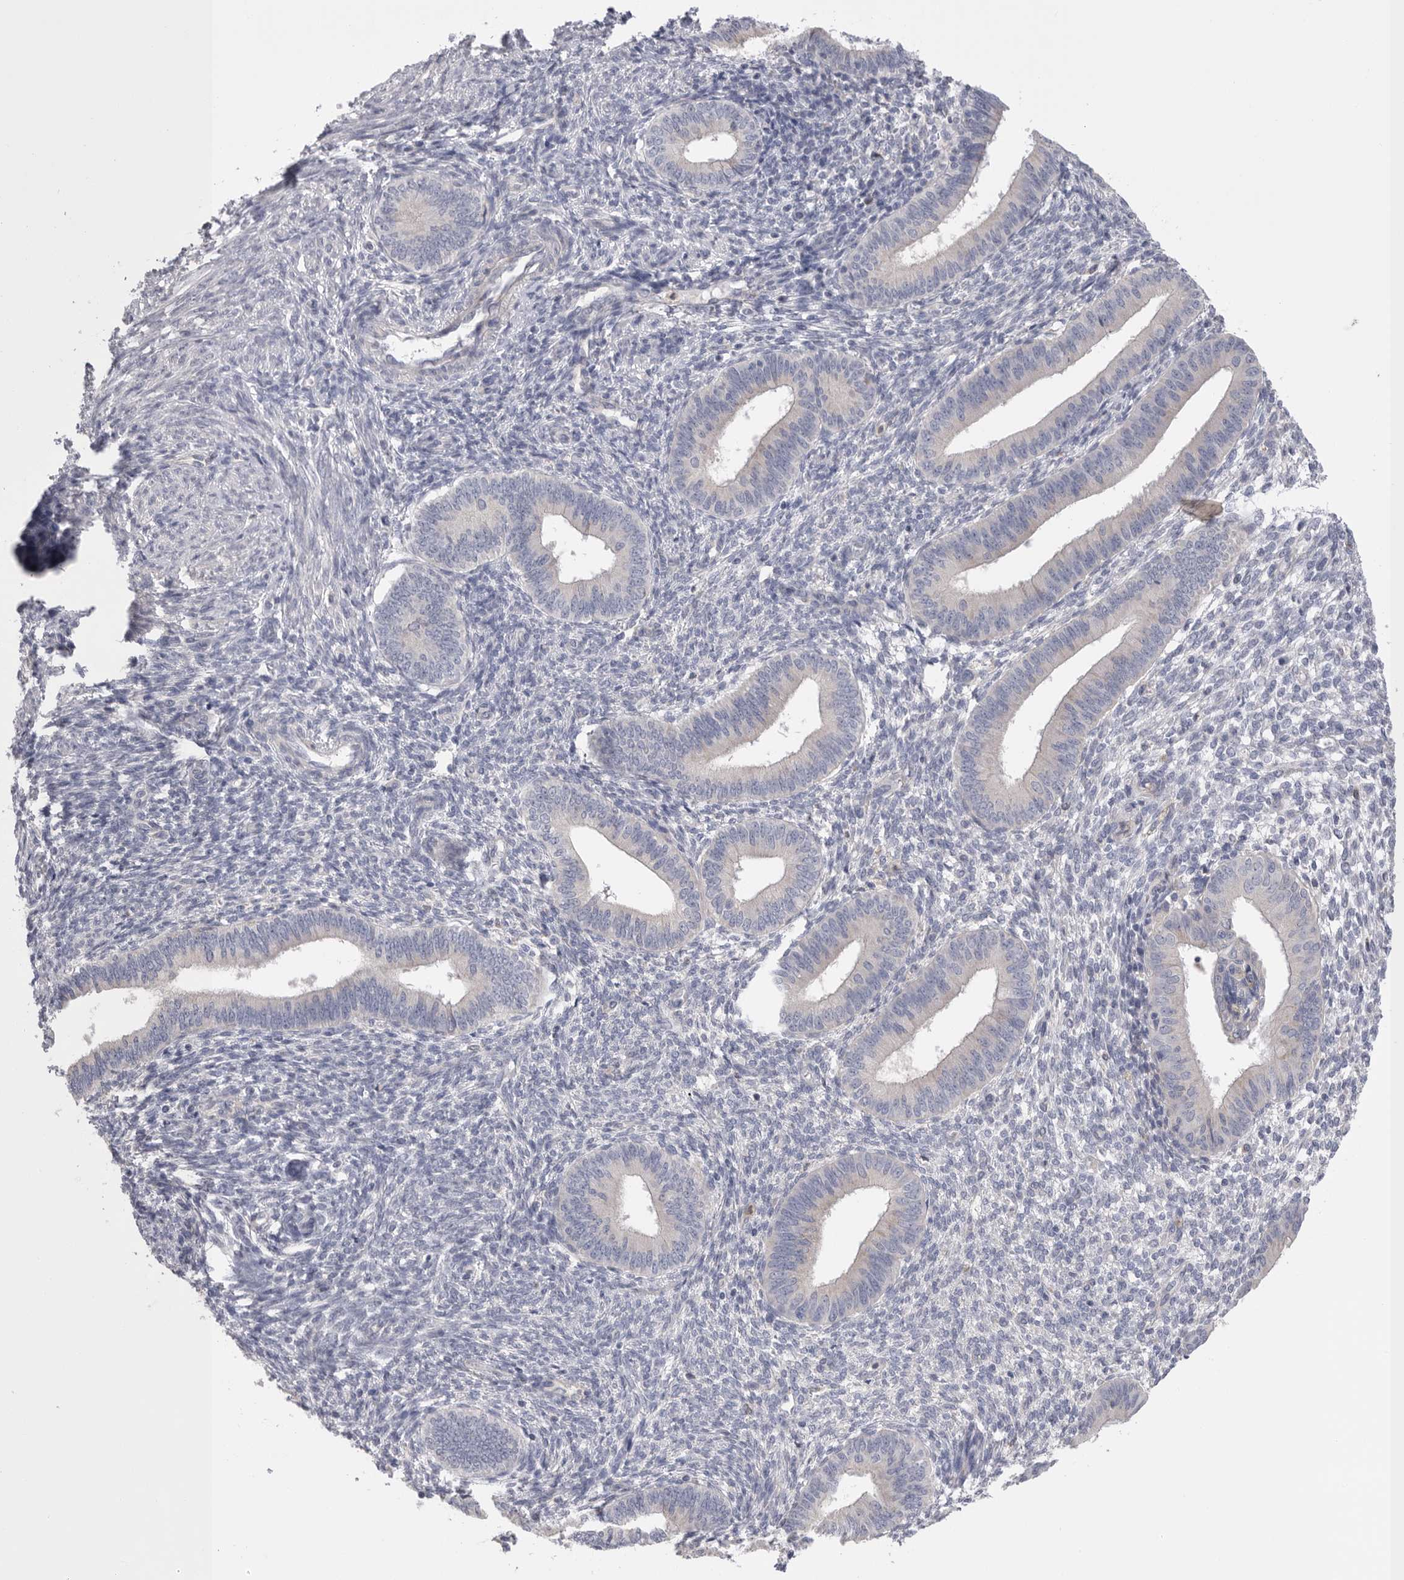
{"staining": {"intensity": "negative", "quantity": "none", "location": "none"}, "tissue": "endometrium", "cell_type": "Cells in endometrial stroma", "image_type": "normal", "snomed": [{"axis": "morphology", "description": "Normal tissue, NOS"}, {"axis": "topography", "description": "Endometrium"}], "caption": "The image displays no staining of cells in endometrial stroma in unremarkable endometrium. (Brightfield microscopy of DAB (3,3'-diaminobenzidine) immunohistochemistry (IHC) at high magnification).", "gene": "CCDC126", "patient": {"sex": "female", "age": 46}}